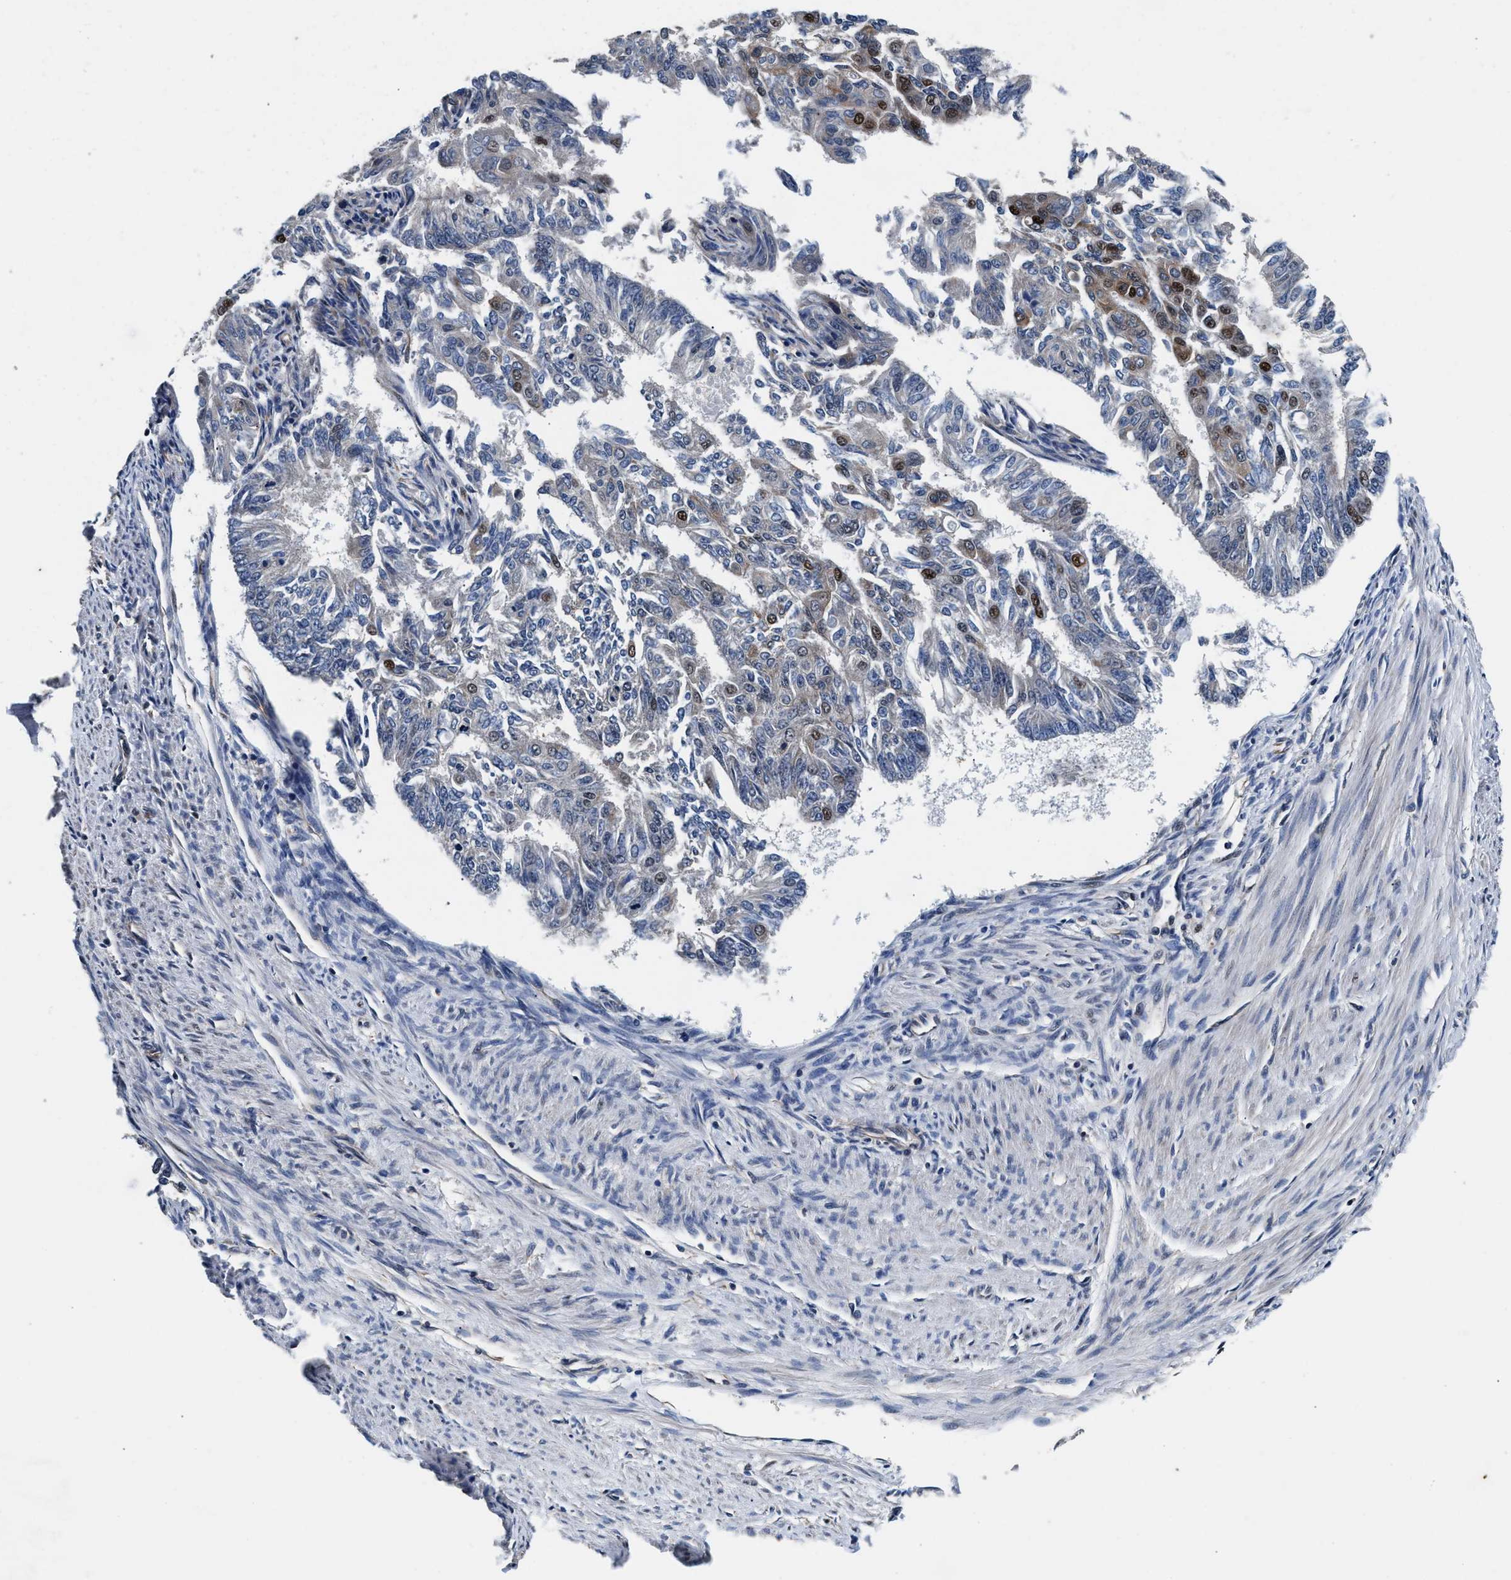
{"staining": {"intensity": "strong", "quantity": "<25%", "location": "nuclear"}, "tissue": "endometrial cancer", "cell_type": "Tumor cells", "image_type": "cancer", "snomed": [{"axis": "morphology", "description": "Adenocarcinoma, NOS"}, {"axis": "topography", "description": "Endometrium"}], "caption": "Immunohistochemistry (DAB (3,3'-diaminobenzidine)) staining of human endometrial cancer exhibits strong nuclear protein positivity in about <25% of tumor cells.", "gene": "USP16", "patient": {"sex": "female", "age": 32}}